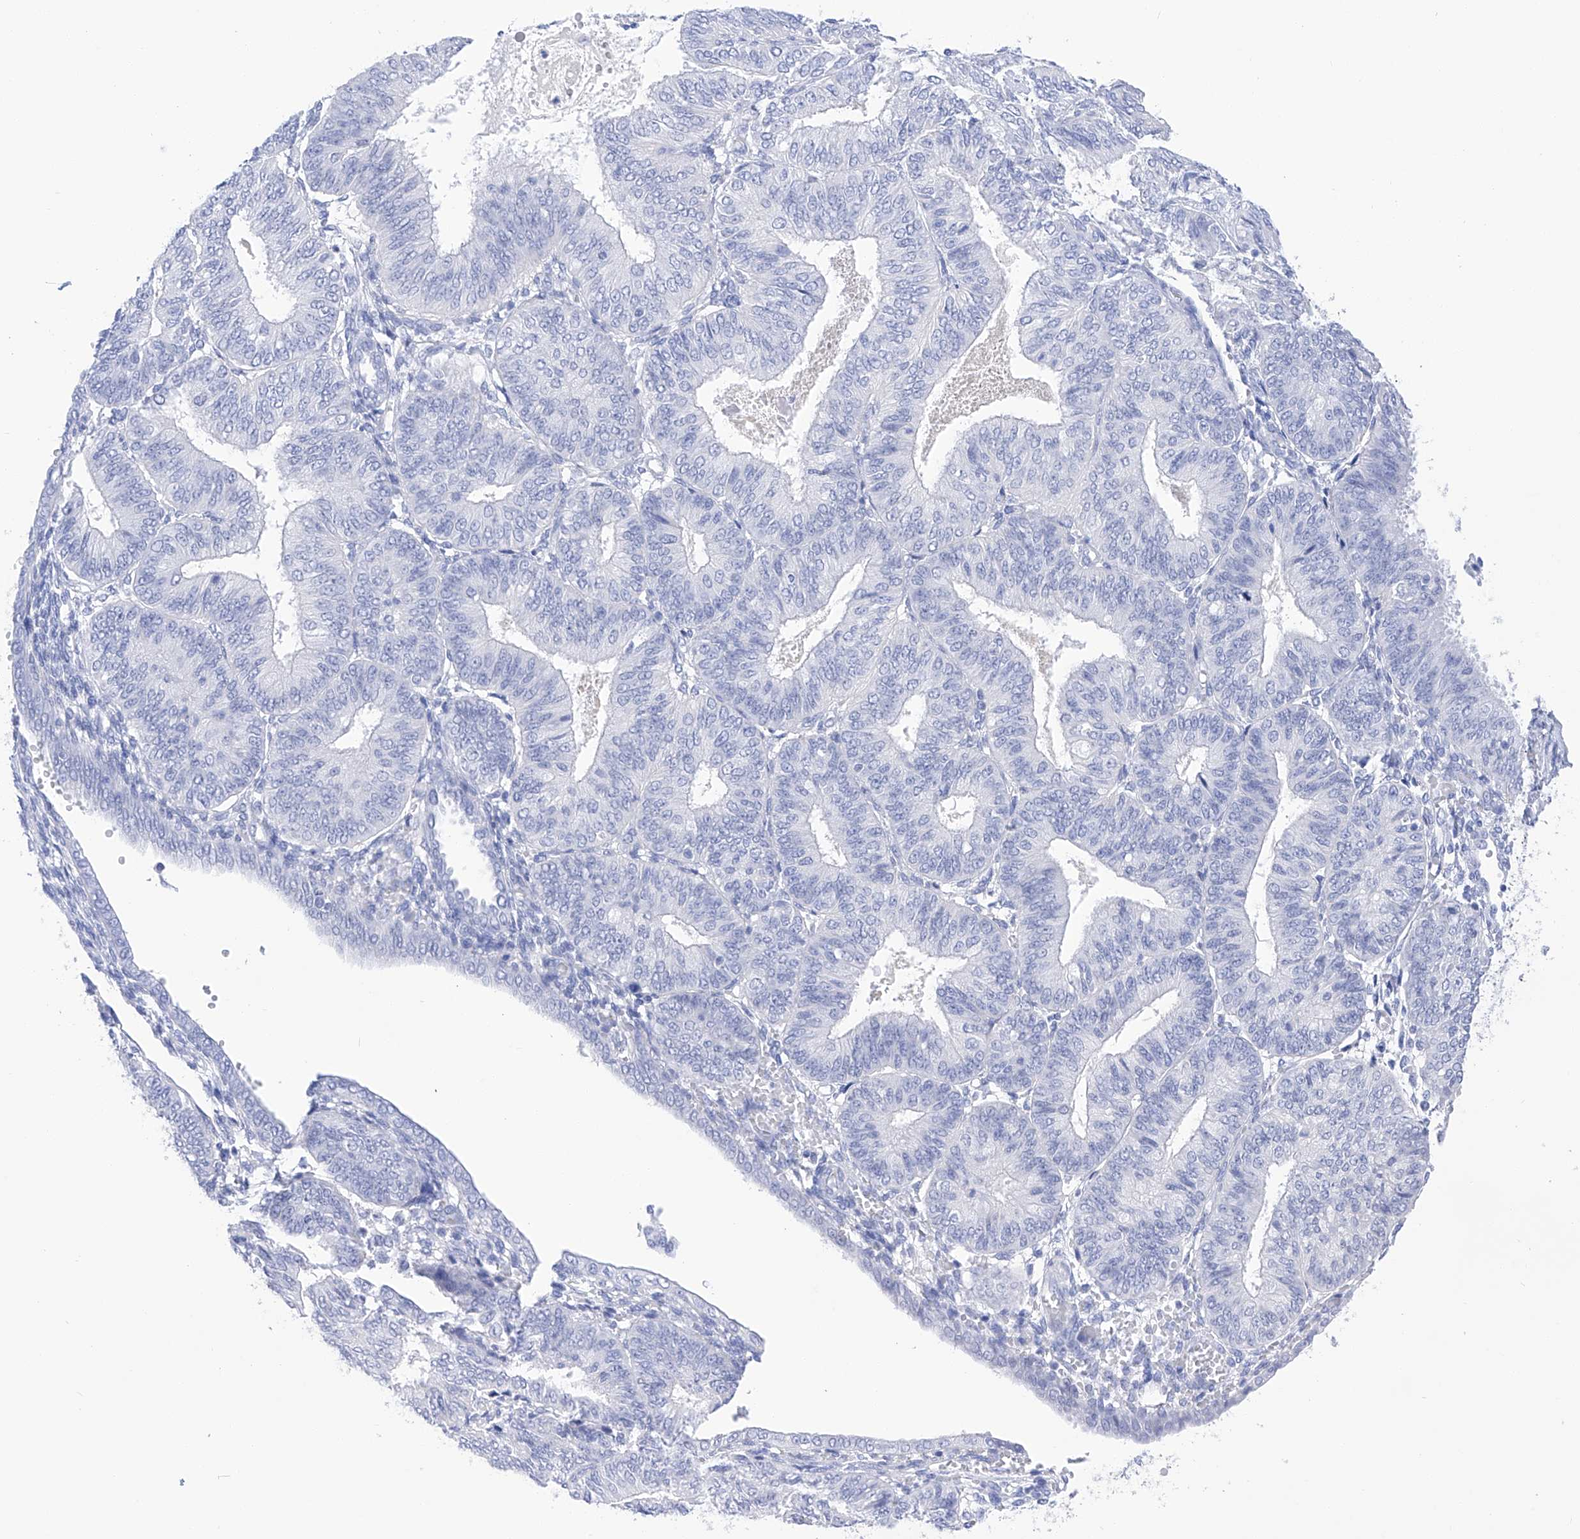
{"staining": {"intensity": "negative", "quantity": "none", "location": "none"}, "tissue": "endometrial cancer", "cell_type": "Tumor cells", "image_type": "cancer", "snomed": [{"axis": "morphology", "description": "Adenocarcinoma, NOS"}, {"axis": "topography", "description": "Endometrium"}], "caption": "This is an immunohistochemistry histopathology image of human endometrial cancer (adenocarcinoma). There is no expression in tumor cells.", "gene": "FLG", "patient": {"sex": "female", "age": 58}}